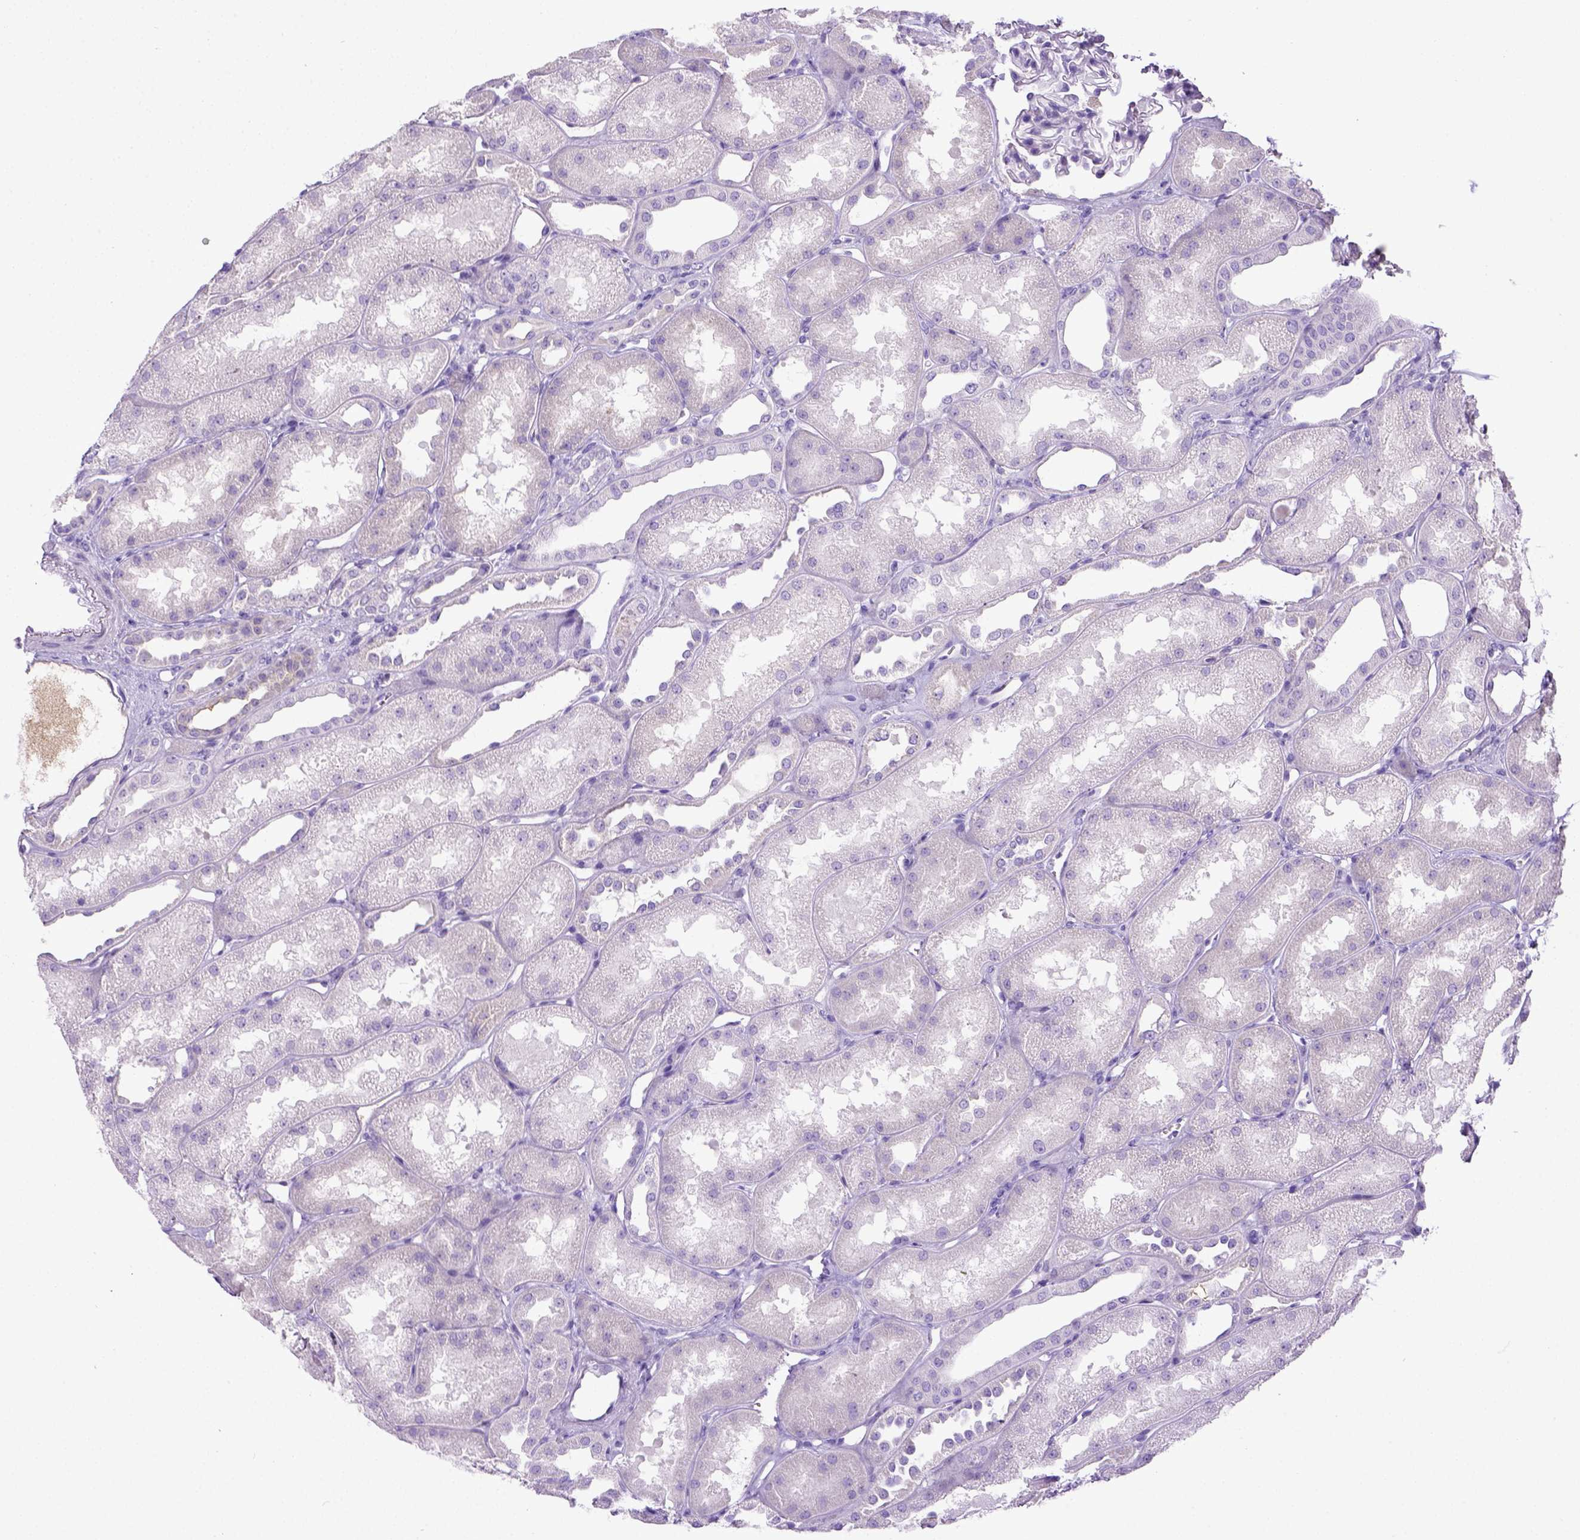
{"staining": {"intensity": "negative", "quantity": "none", "location": "none"}, "tissue": "kidney", "cell_type": "Cells in glomeruli", "image_type": "normal", "snomed": [{"axis": "morphology", "description": "Normal tissue, NOS"}, {"axis": "topography", "description": "Kidney"}], "caption": "Kidney stained for a protein using immunohistochemistry displays no expression cells in glomeruli.", "gene": "ITIH4", "patient": {"sex": "male", "age": 61}}